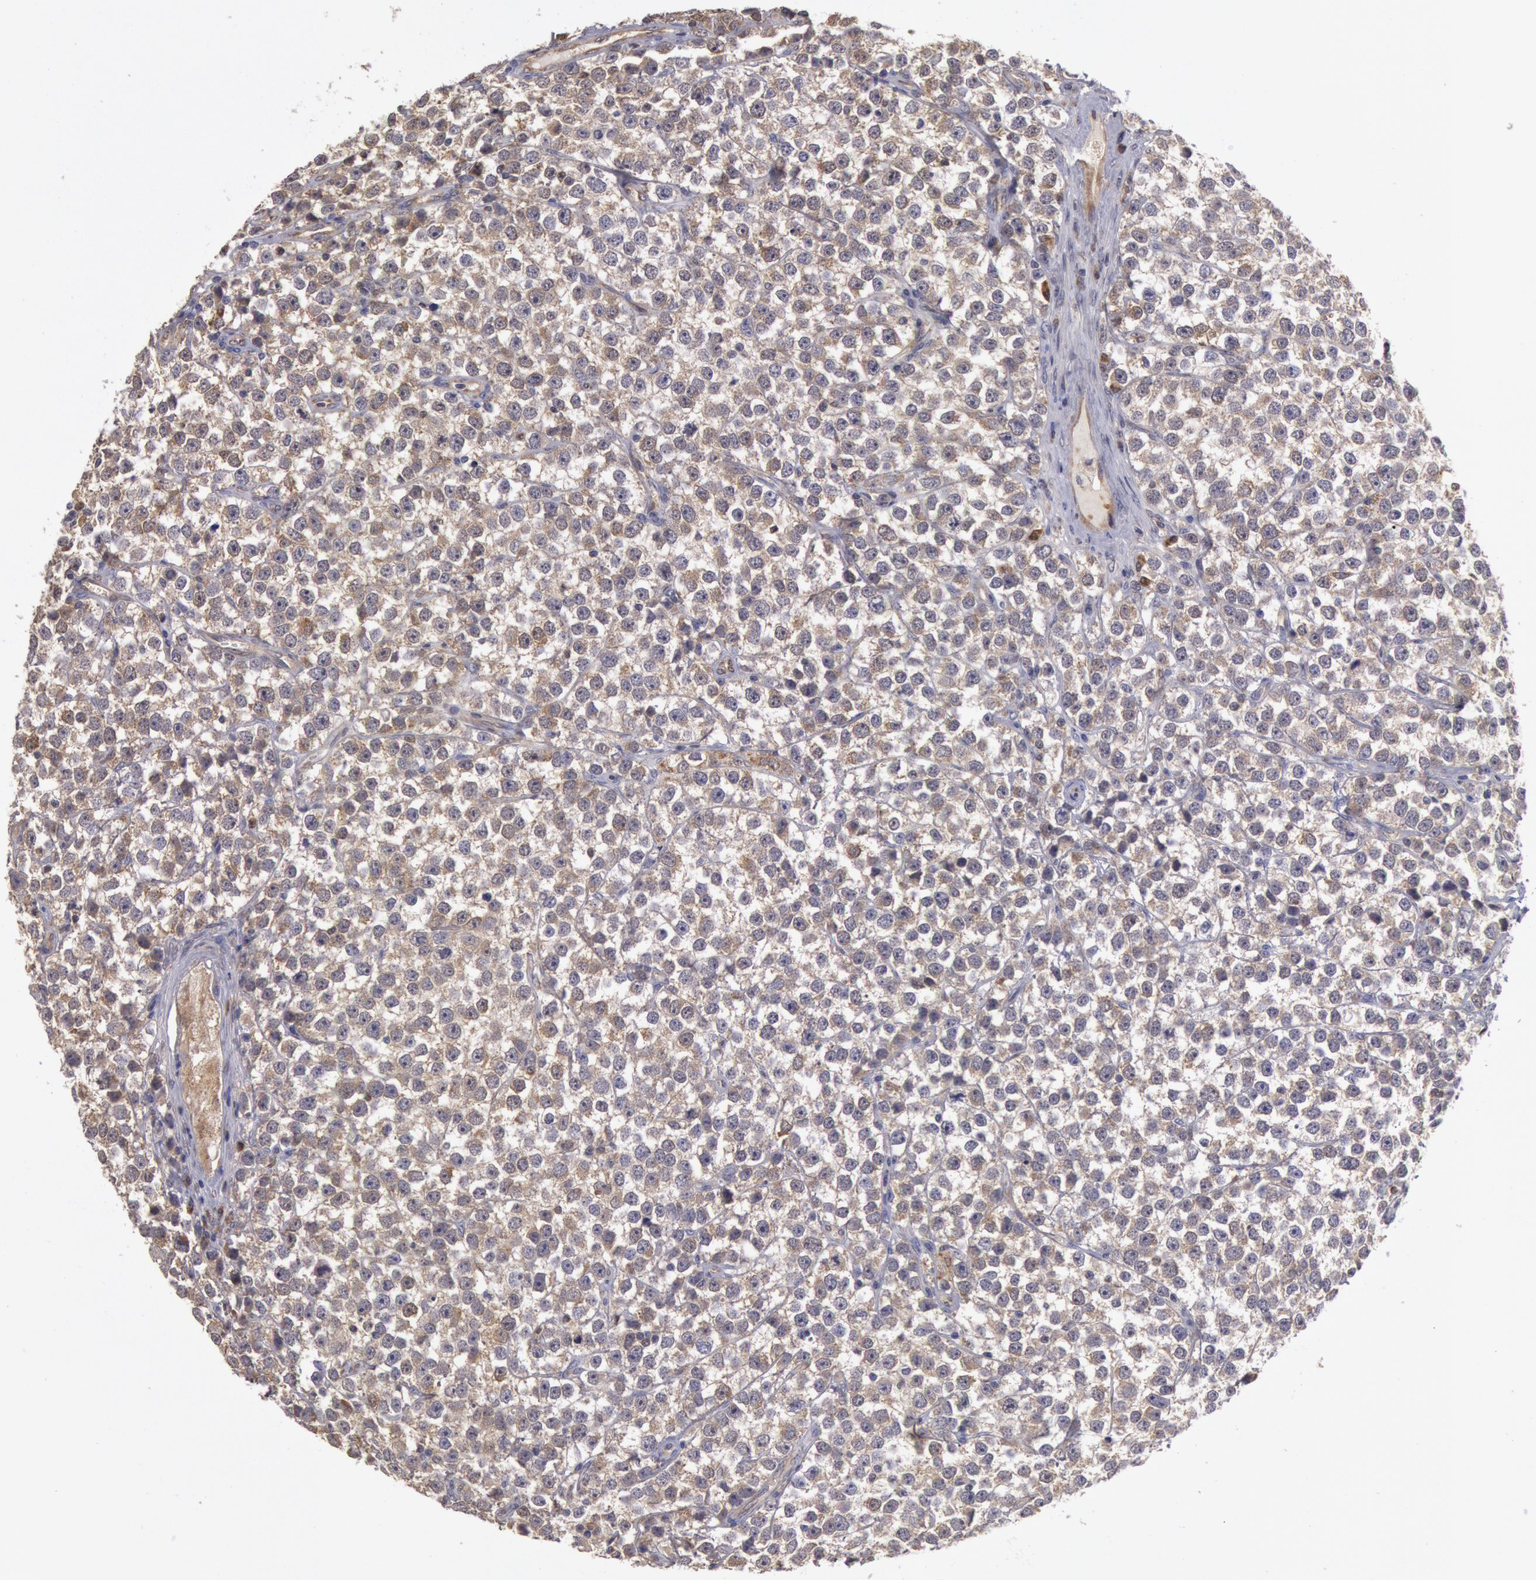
{"staining": {"intensity": "weak", "quantity": ">75%", "location": "cytoplasmic/membranous"}, "tissue": "testis cancer", "cell_type": "Tumor cells", "image_type": "cancer", "snomed": [{"axis": "morphology", "description": "Seminoma, NOS"}, {"axis": "topography", "description": "Testis"}], "caption": "Protein staining by IHC exhibits weak cytoplasmic/membranous positivity in about >75% of tumor cells in testis cancer. The staining was performed using DAB to visualize the protein expression in brown, while the nuclei were stained in blue with hematoxylin (Magnification: 20x).", "gene": "MPST", "patient": {"sex": "male", "age": 25}}